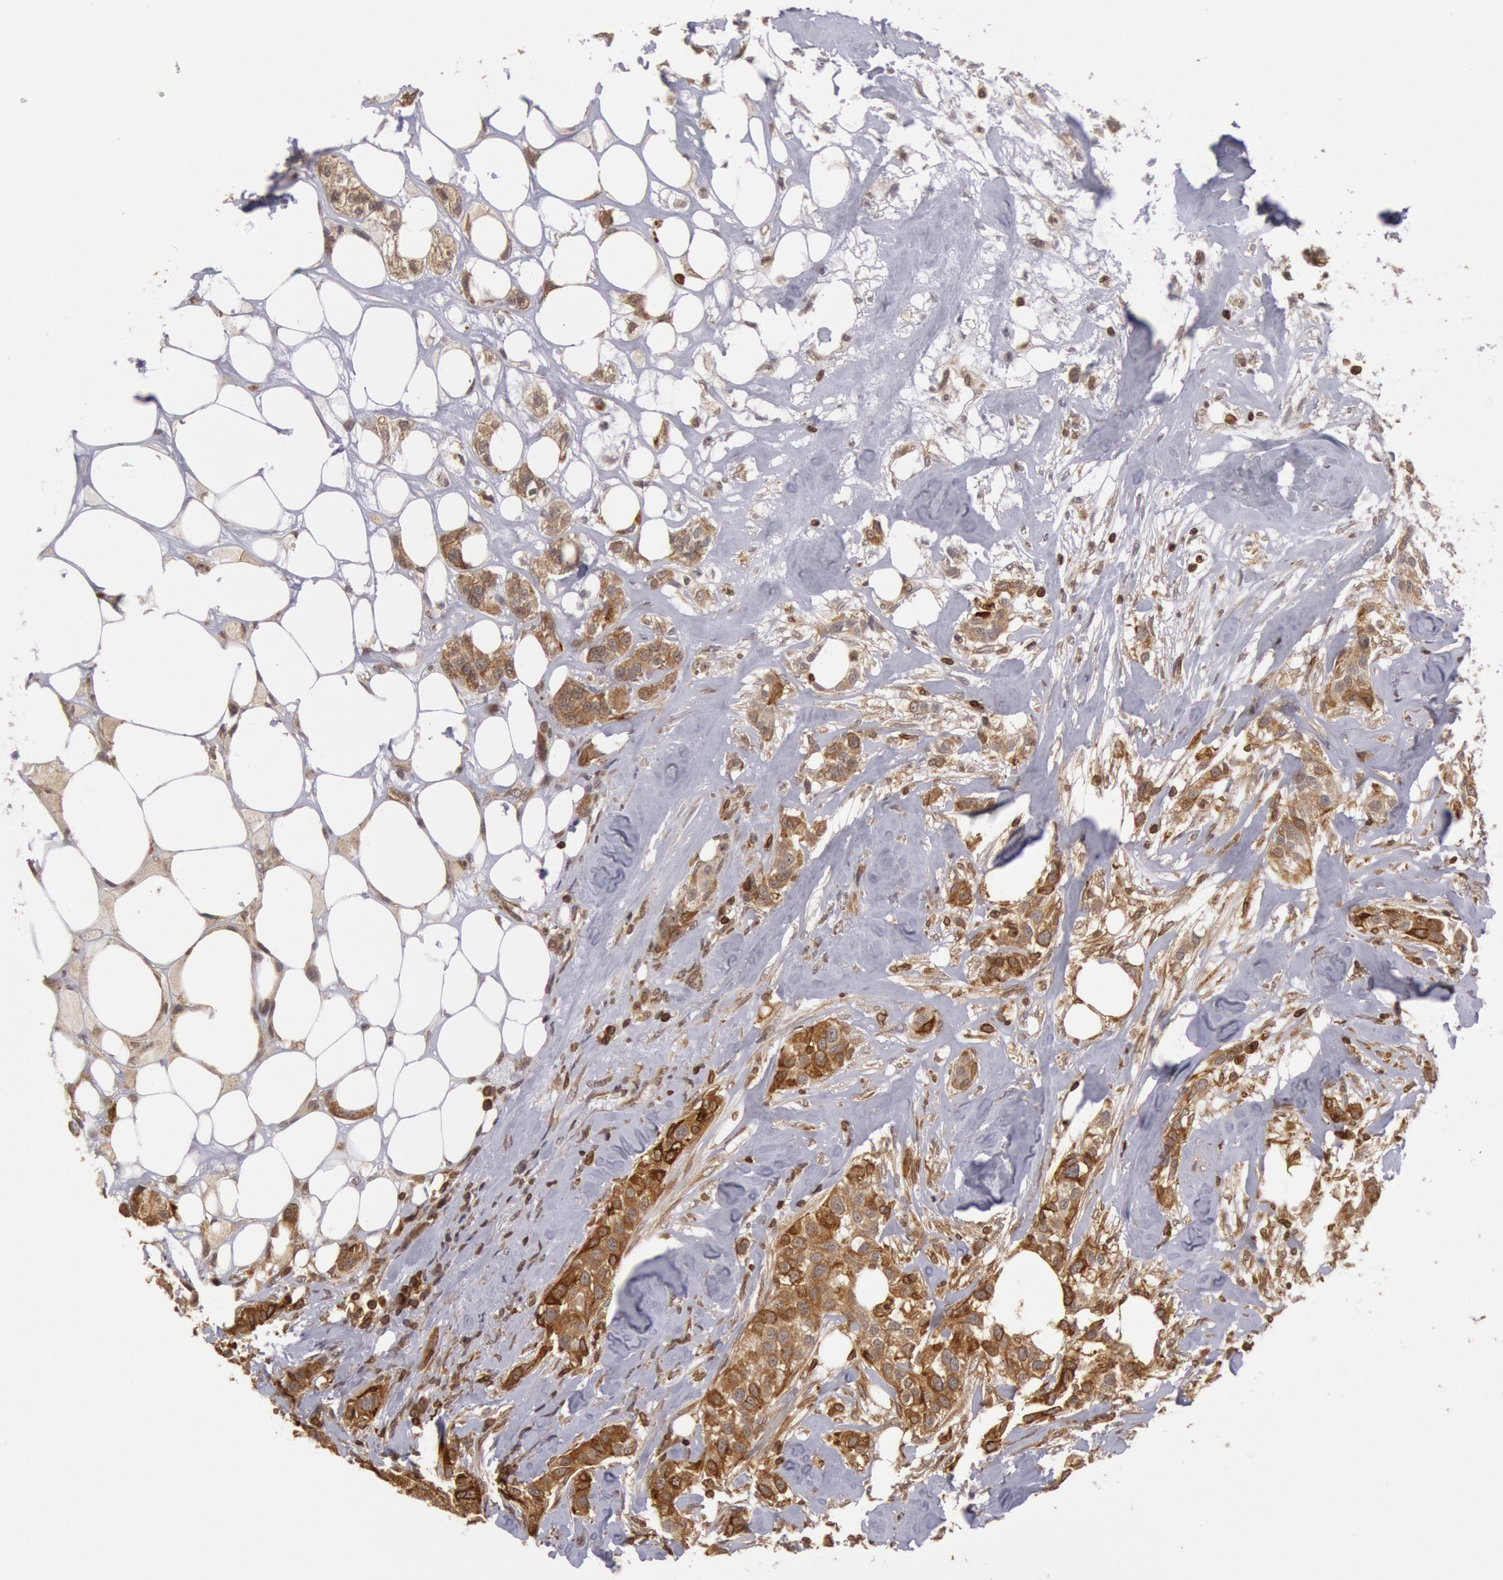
{"staining": {"intensity": "moderate", "quantity": ">75%", "location": "cytoplasmic/membranous"}, "tissue": "breast cancer", "cell_type": "Tumor cells", "image_type": "cancer", "snomed": [{"axis": "morphology", "description": "Duct carcinoma"}, {"axis": "topography", "description": "Breast"}], "caption": "Protein staining demonstrates moderate cytoplasmic/membranous expression in approximately >75% of tumor cells in breast cancer.", "gene": "TAP2", "patient": {"sex": "female", "age": 45}}